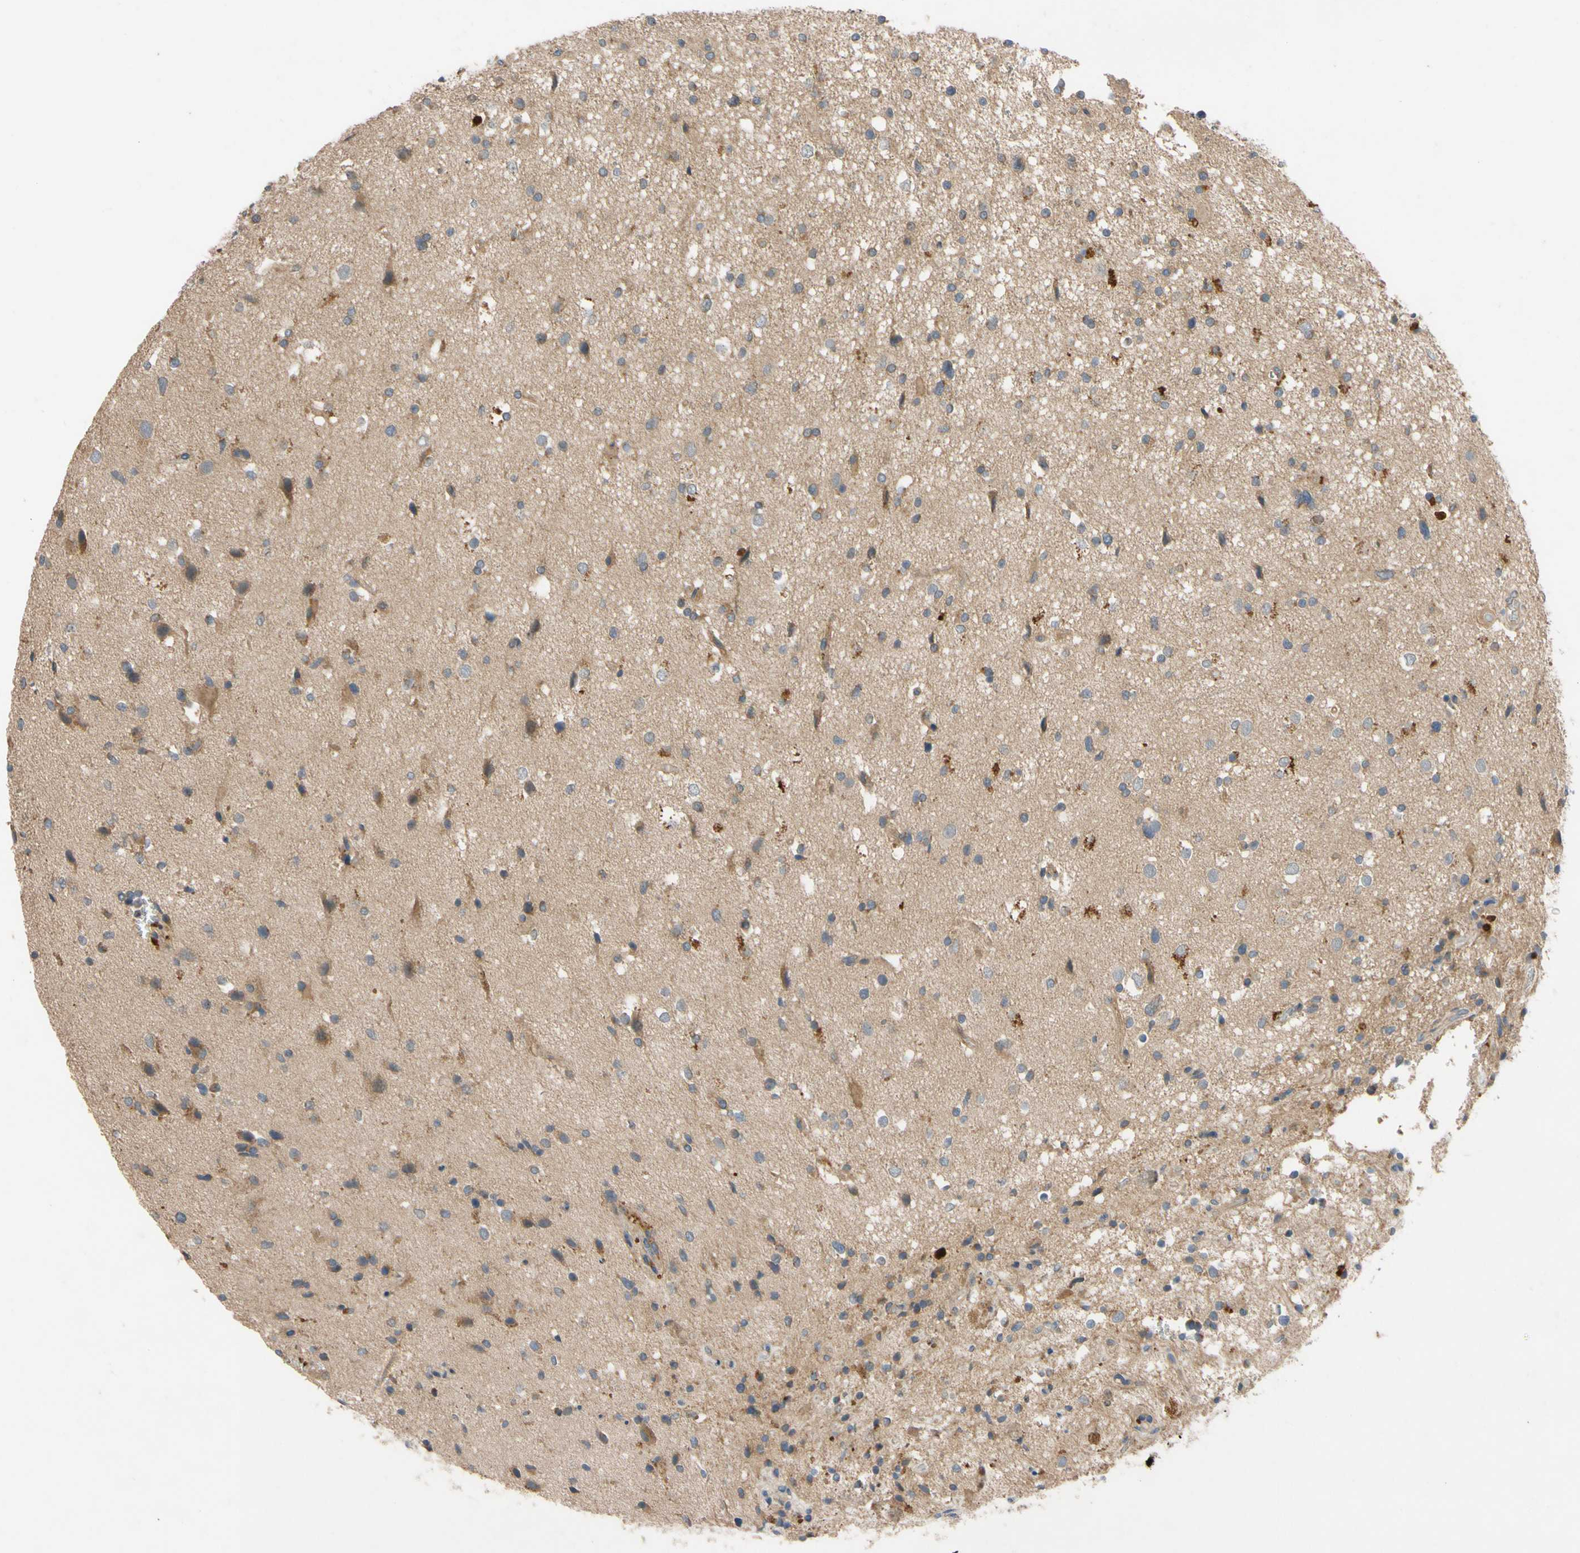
{"staining": {"intensity": "weak", "quantity": ">75%", "location": "cytoplasmic/membranous"}, "tissue": "glioma", "cell_type": "Tumor cells", "image_type": "cancer", "snomed": [{"axis": "morphology", "description": "Glioma, malignant, High grade"}, {"axis": "topography", "description": "Brain"}], "caption": "Immunohistochemical staining of malignant glioma (high-grade) displays low levels of weak cytoplasmic/membranous expression in approximately >75% of tumor cells.", "gene": "MBTPS2", "patient": {"sex": "male", "age": 33}}